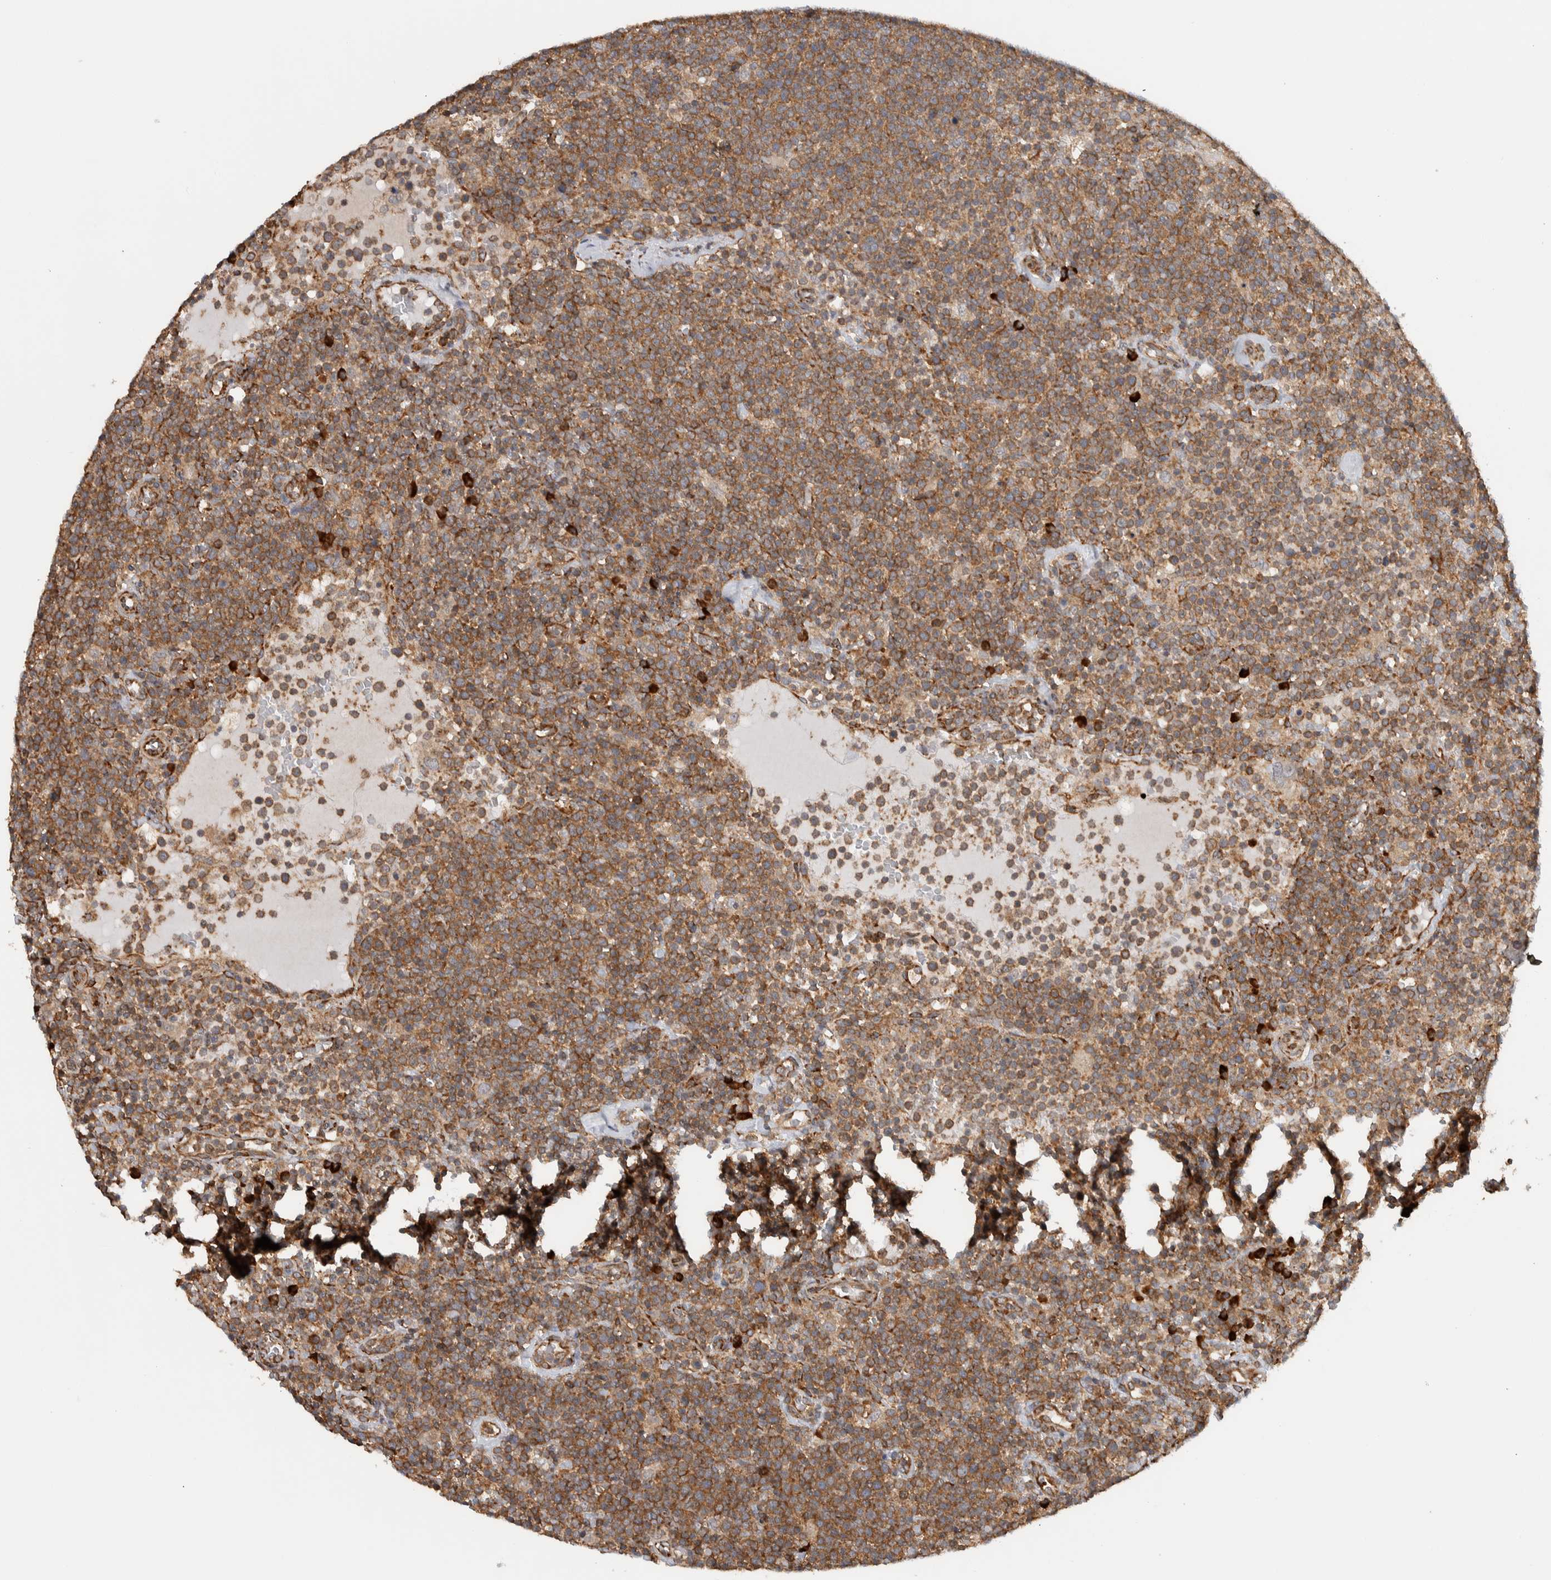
{"staining": {"intensity": "moderate", "quantity": ">75%", "location": "cytoplasmic/membranous"}, "tissue": "lymphoma", "cell_type": "Tumor cells", "image_type": "cancer", "snomed": [{"axis": "morphology", "description": "Malignant lymphoma, non-Hodgkin's type, High grade"}, {"axis": "topography", "description": "Lymph node"}], "caption": "Protein expression by IHC shows moderate cytoplasmic/membranous positivity in about >75% of tumor cells in high-grade malignant lymphoma, non-Hodgkin's type.", "gene": "EIF3H", "patient": {"sex": "male", "age": 61}}